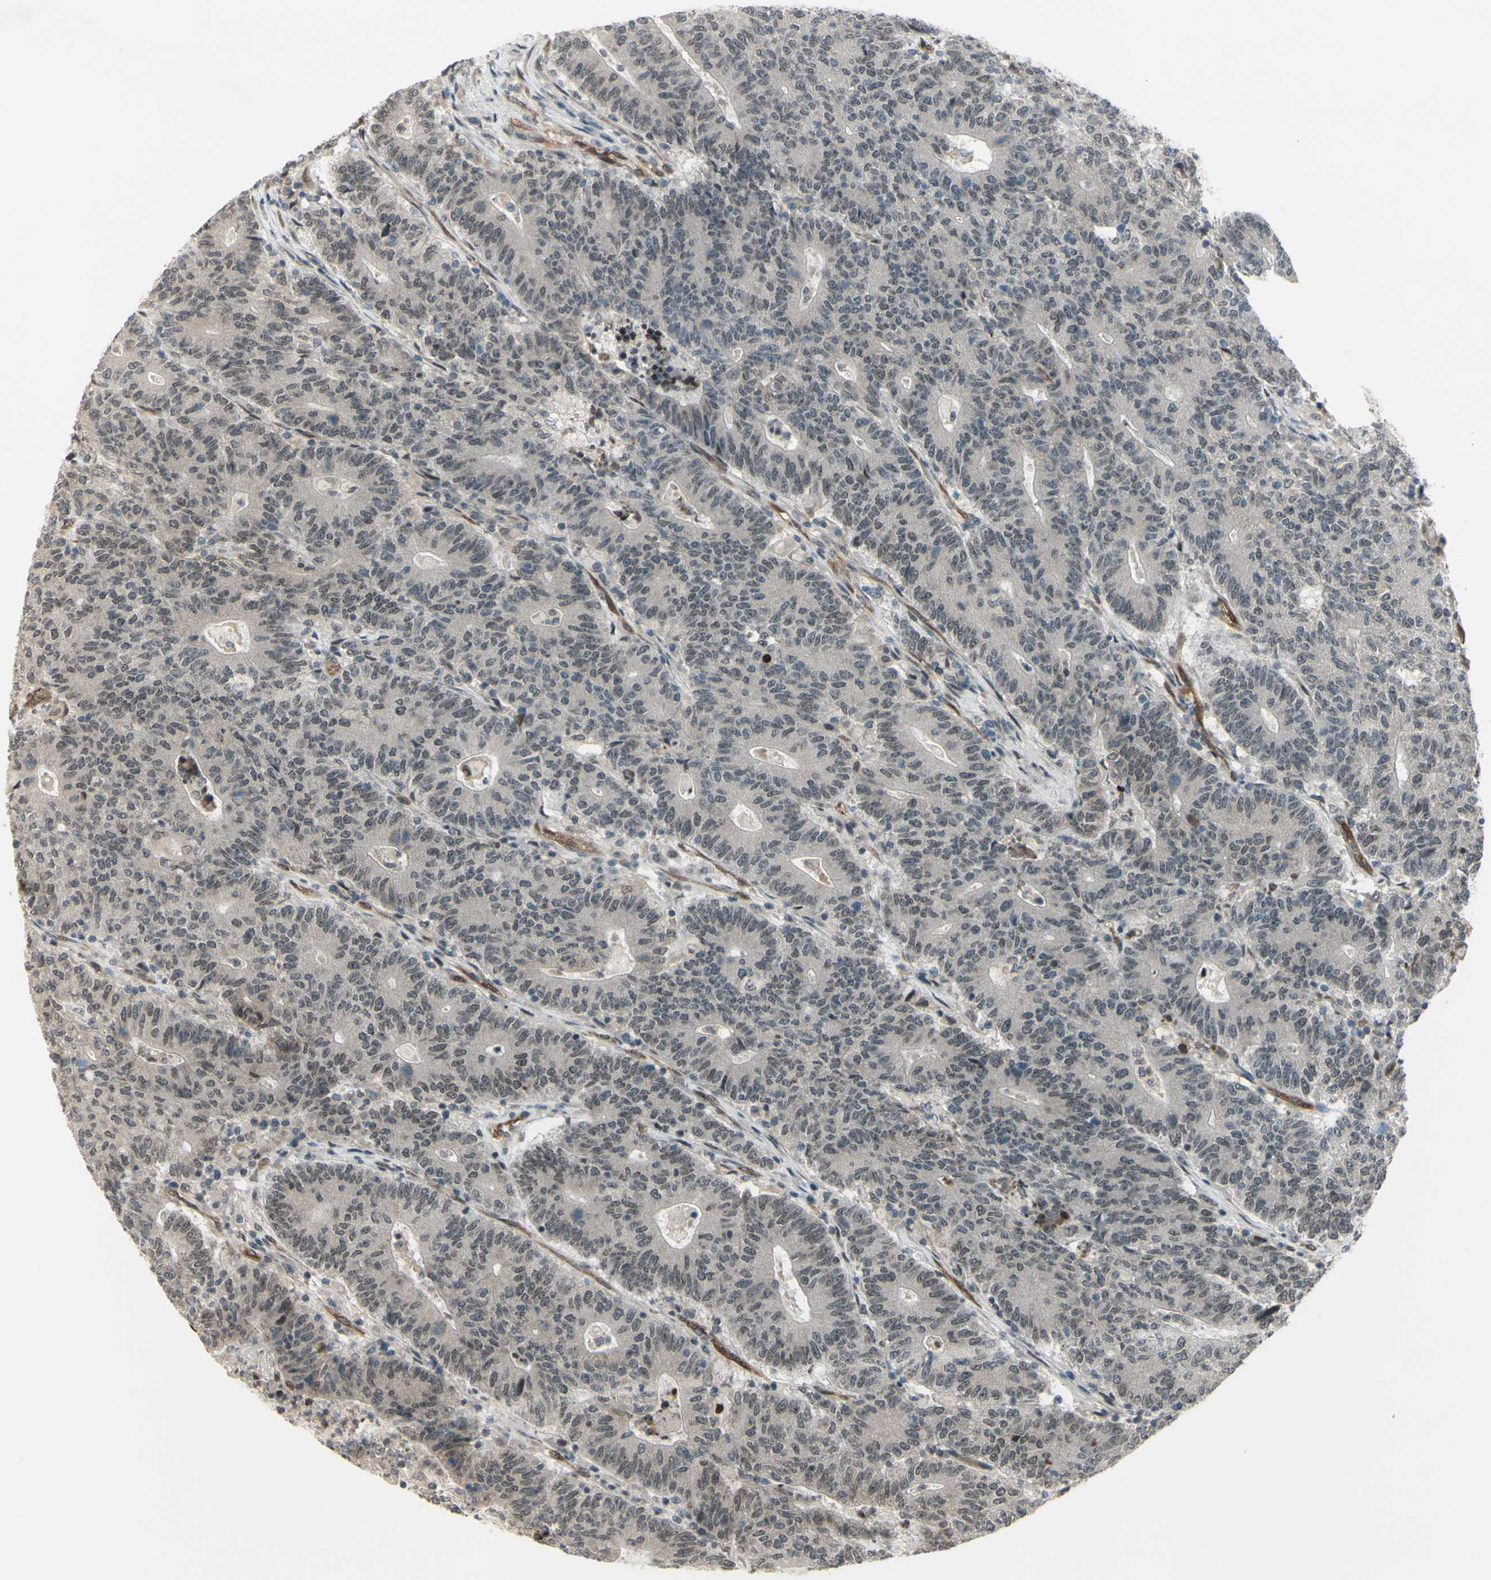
{"staining": {"intensity": "negative", "quantity": "none", "location": "none"}, "tissue": "colorectal cancer", "cell_type": "Tumor cells", "image_type": "cancer", "snomed": [{"axis": "morphology", "description": "Normal tissue, NOS"}, {"axis": "morphology", "description": "Adenocarcinoma, NOS"}, {"axis": "topography", "description": "Colon"}], "caption": "An IHC photomicrograph of colorectal adenocarcinoma is shown. There is no staining in tumor cells of colorectal adenocarcinoma.", "gene": "MLF2", "patient": {"sex": "female", "age": 75}}